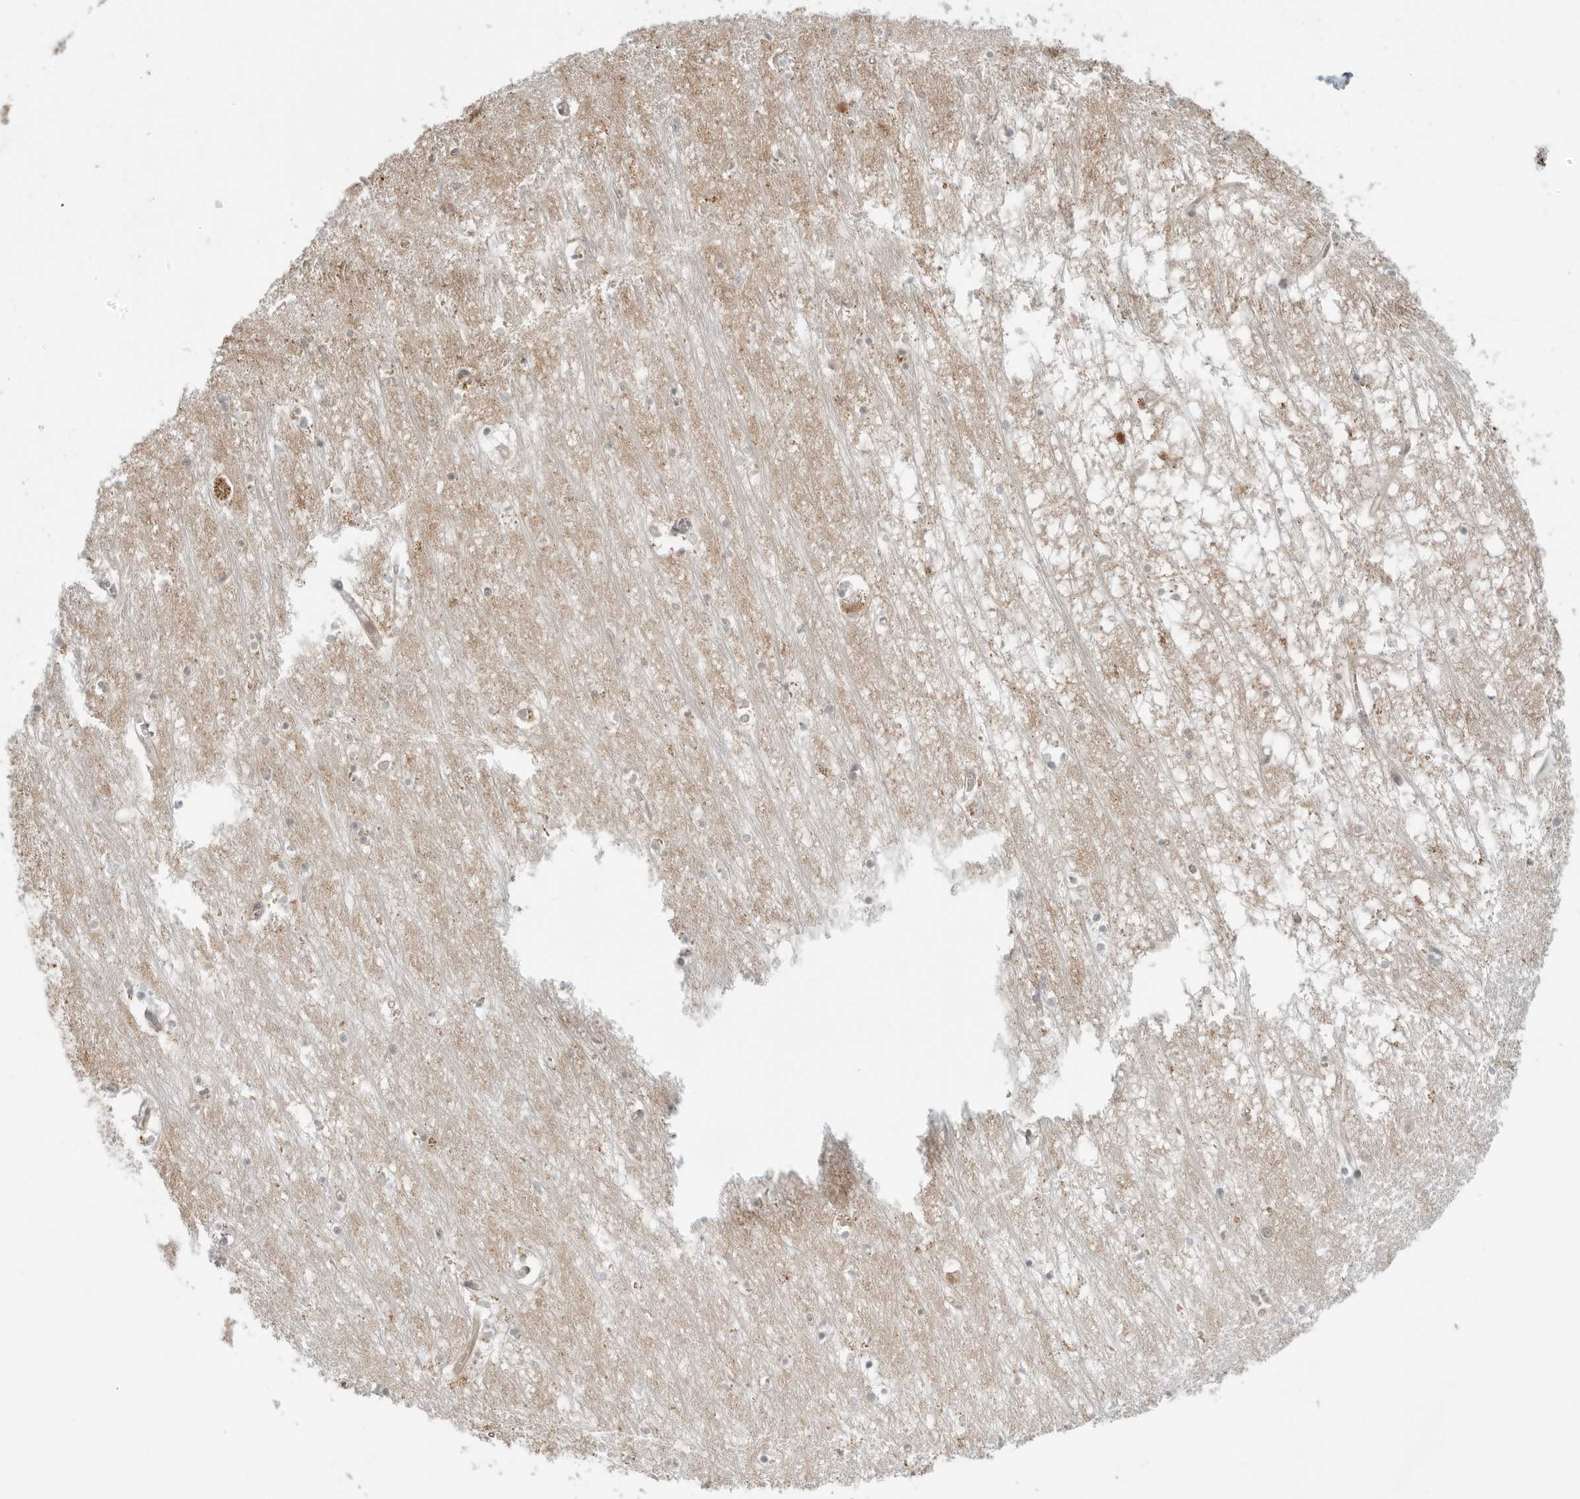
{"staining": {"intensity": "weak", "quantity": "<25%", "location": "cytoplasmic/membranous"}, "tissue": "hippocampus", "cell_type": "Glial cells", "image_type": "normal", "snomed": [{"axis": "morphology", "description": "Normal tissue, NOS"}, {"axis": "topography", "description": "Hippocampus"}], "caption": "A high-resolution histopathology image shows IHC staining of unremarkable hippocampus, which shows no significant expression in glial cells. Brightfield microscopy of immunohistochemistry stained with DAB (3,3'-diaminobenzidine) (brown) and hematoxylin (blue), captured at high magnification.", "gene": "PEX2", "patient": {"sex": "male", "age": 70}}